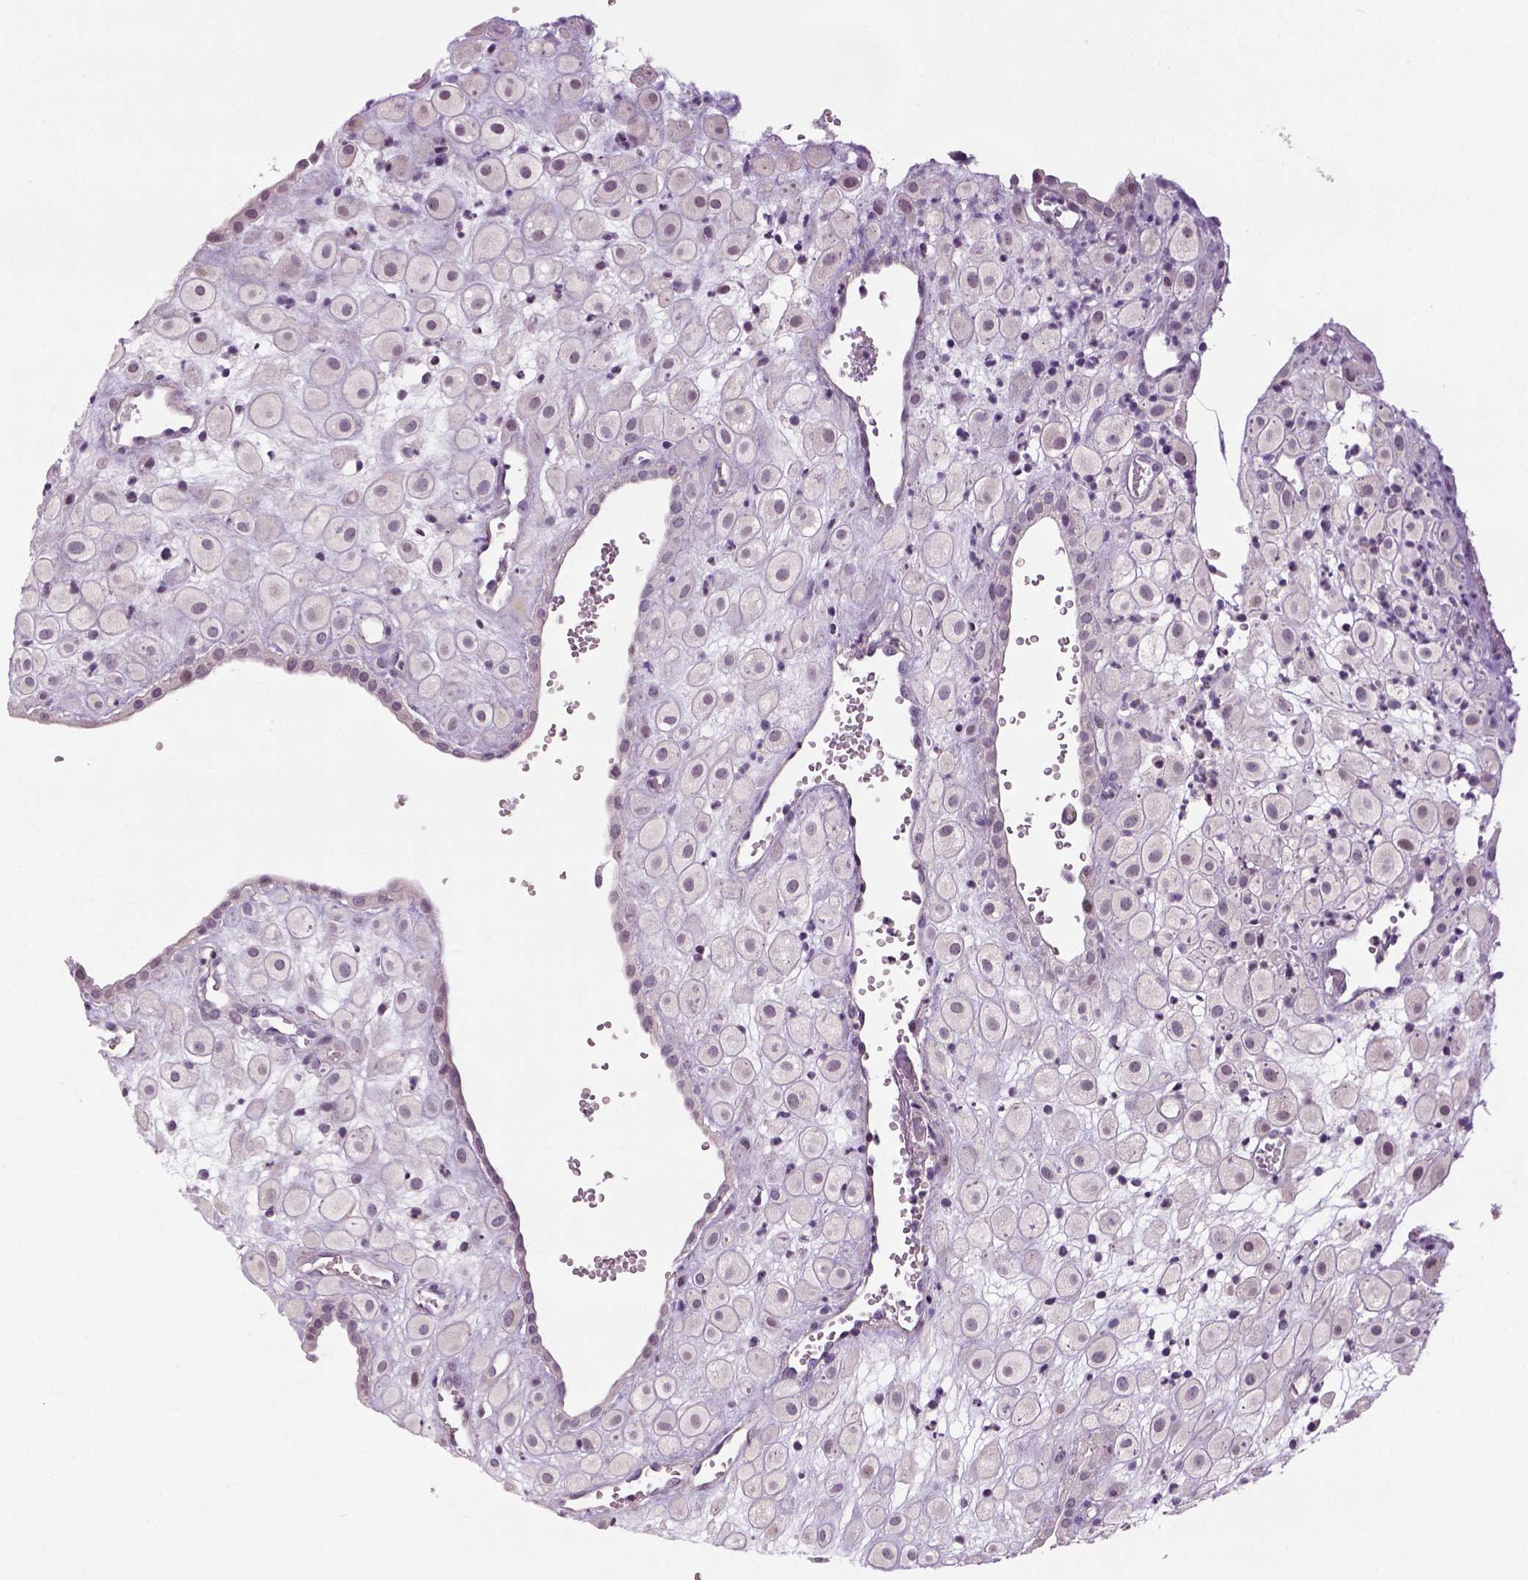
{"staining": {"intensity": "negative", "quantity": "none", "location": "none"}, "tissue": "placenta", "cell_type": "Decidual cells", "image_type": "normal", "snomed": [{"axis": "morphology", "description": "Normal tissue, NOS"}, {"axis": "topography", "description": "Placenta"}], "caption": "Decidual cells show no significant protein positivity in normal placenta.", "gene": "NECAB1", "patient": {"sex": "female", "age": 24}}